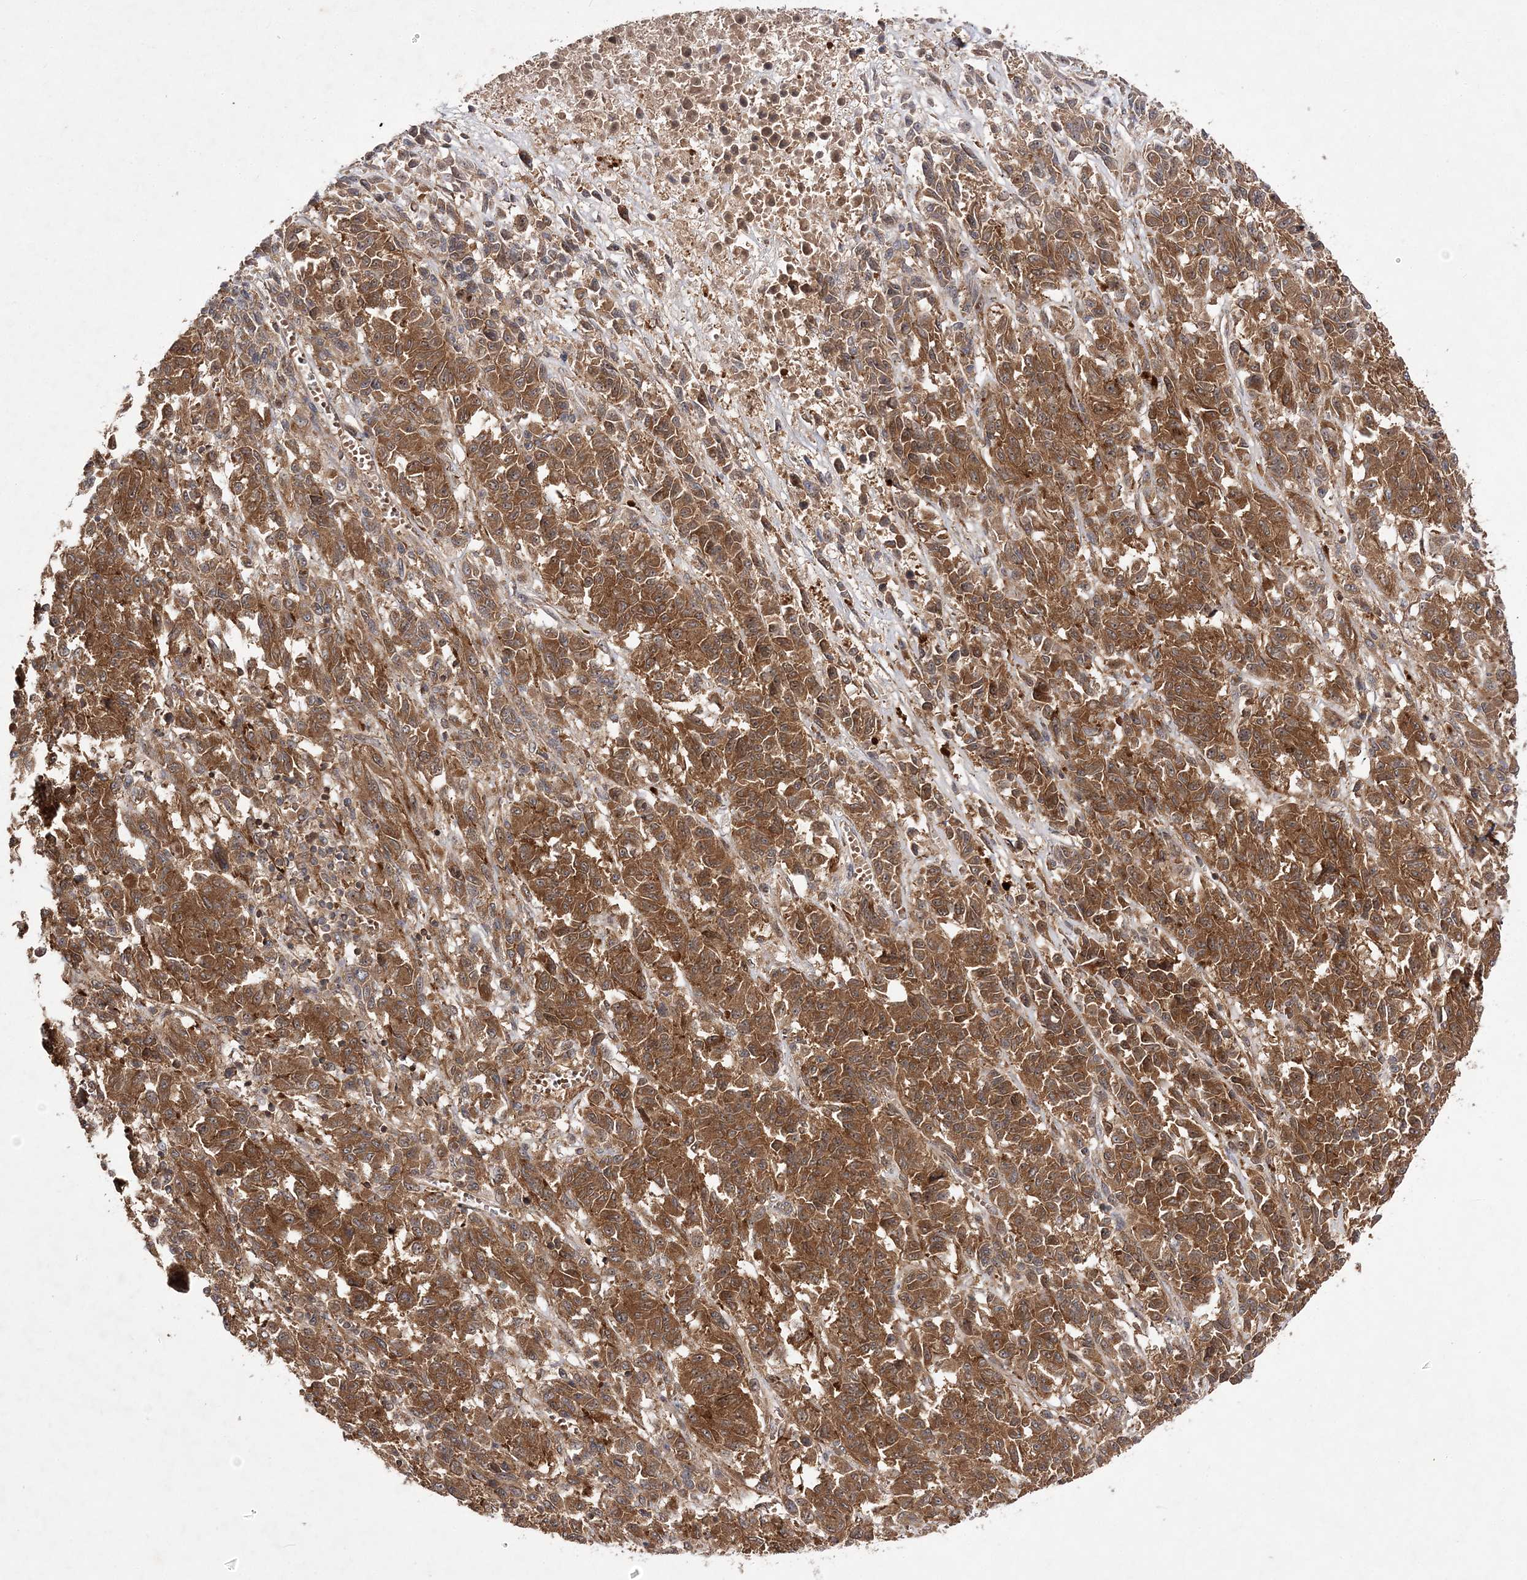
{"staining": {"intensity": "moderate", "quantity": ">75%", "location": "cytoplasmic/membranous"}, "tissue": "melanoma", "cell_type": "Tumor cells", "image_type": "cancer", "snomed": [{"axis": "morphology", "description": "Malignant melanoma, Metastatic site"}, {"axis": "topography", "description": "Lung"}], "caption": "Melanoma tissue shows moderate cytoplasmic/membranous positivity in approximately >75% of tumor cells, visualized by immunohistochemistry.", "gene": "TMEM9B", "patient": {"sex": "male", "age": 64}}